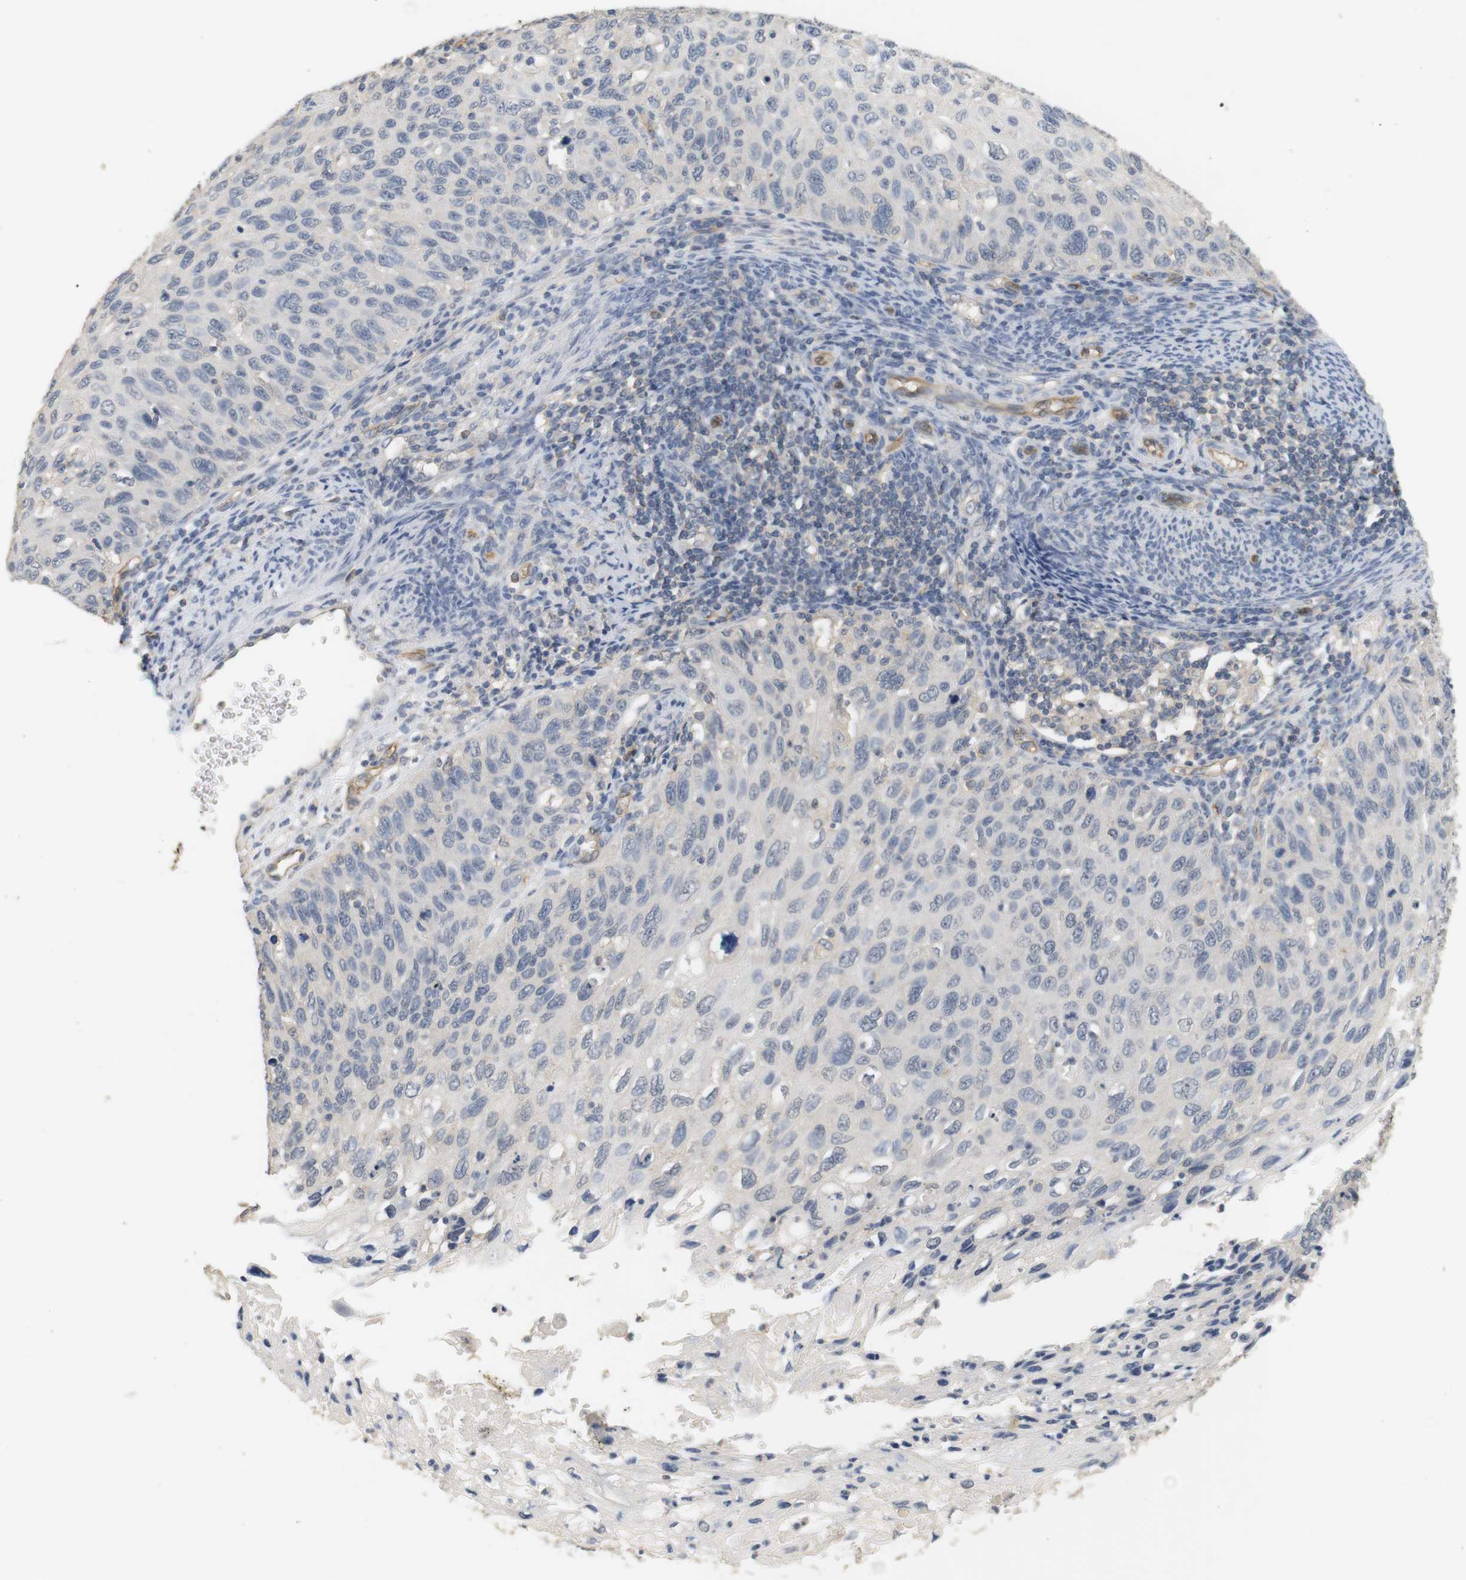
{"staining": {"intensity": "negative", "quantity": "none", "location": "none"}, "tissue": "cervical cancer", "cell_type": "Tumor cells", "image_type": "cancer", "snomed": [{"axis": "morphology", "description": "Squamous cell carcinoma, NOS"}, {"axis": "topography", "description": "Cervix"}], "caption": "Immunohistochemical staining of cervical cancer displays no significant expression in tumor cells. The staining was performed using DAB (3,3'-diaminobenzidine) to visualize the protein expression in brown, while the nuclei were stained in blue with hematoxylin (Magnification: 20x).", "gene": "OSR1", "patient": {"sex": "female", "age": 70}}